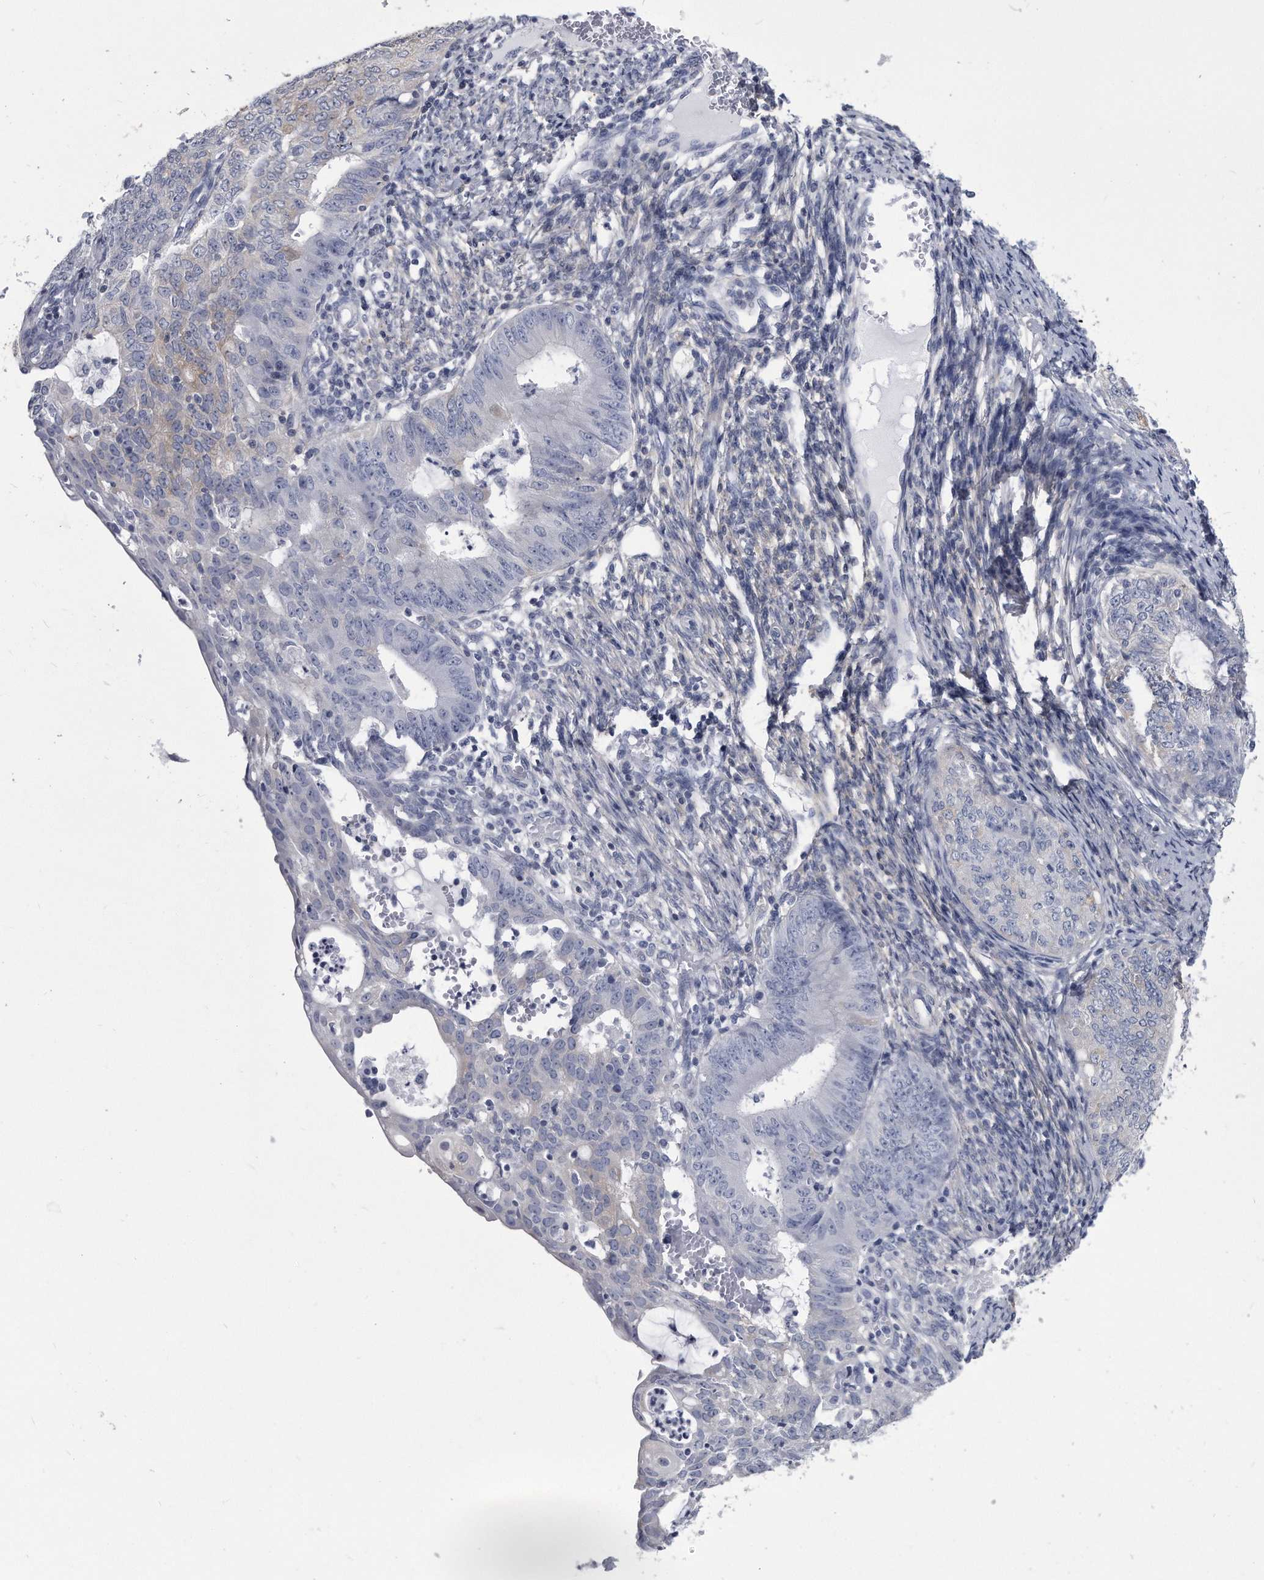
{"staining": {"intensity": "negative", "quantity": "none", "location": "none"}, "tissue": "endometrial cancer", "cell_type": "Tumor cells", "image_type": "cancer", "snomed": [{"axis": "morphology", "description": "Adenocarcinoma, NOS"}, {"axis": "topography", "description": "Endometrium"}], "caption": "Histopathology image shows no significant protein positivity in tumor cells of endometrial adenocarcinoma. (DAB IHC visualized using brightfield microscopy, high magnification).", "gene": "PYGB", "patient": {"sex": "female", "age": 32}}